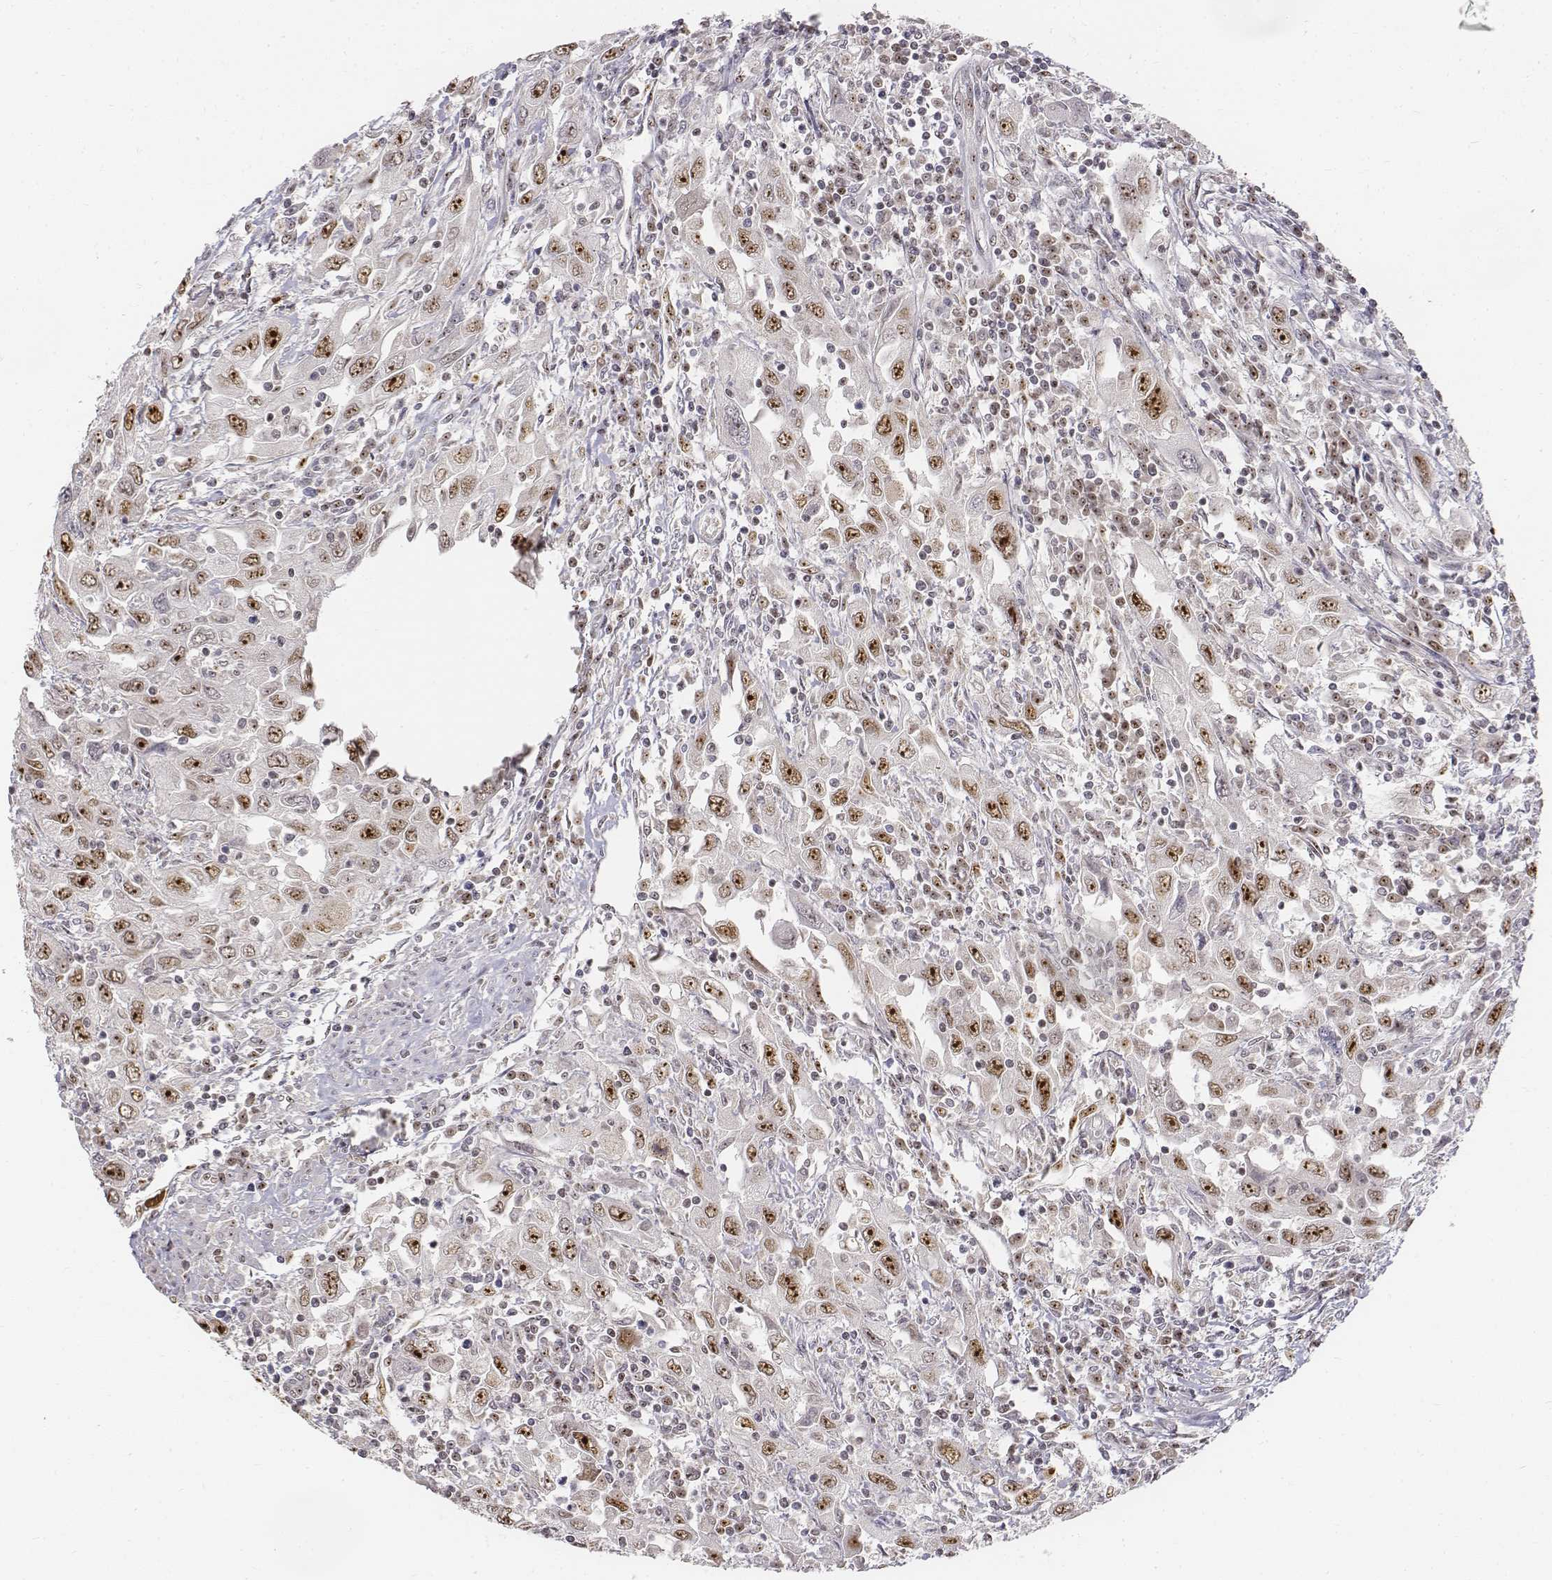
{"staining": {"intensity": "moderate", "quantity": ">75%", "location": "nuclear"}, "tissue": "urothelial cancer", "cell_type": "Tumor cells", "image_type": "cancer", "snomed": [{"axis": "morphology", "description": "Urothelial carcinoma, High grade"}, {"axis": "topography", "description": "Urinary bladder"}], "caption": "This photomicrograph demonstrates urothelial cancer stained with immunohistochemistry (IHC) to label a protein in brown. The nuclear of tumor cells show moderate positivity for the protein. Nuclei are counter-stained blue.", "gene": "PHF6", "patient": {"sex": "male", "age": 76}}